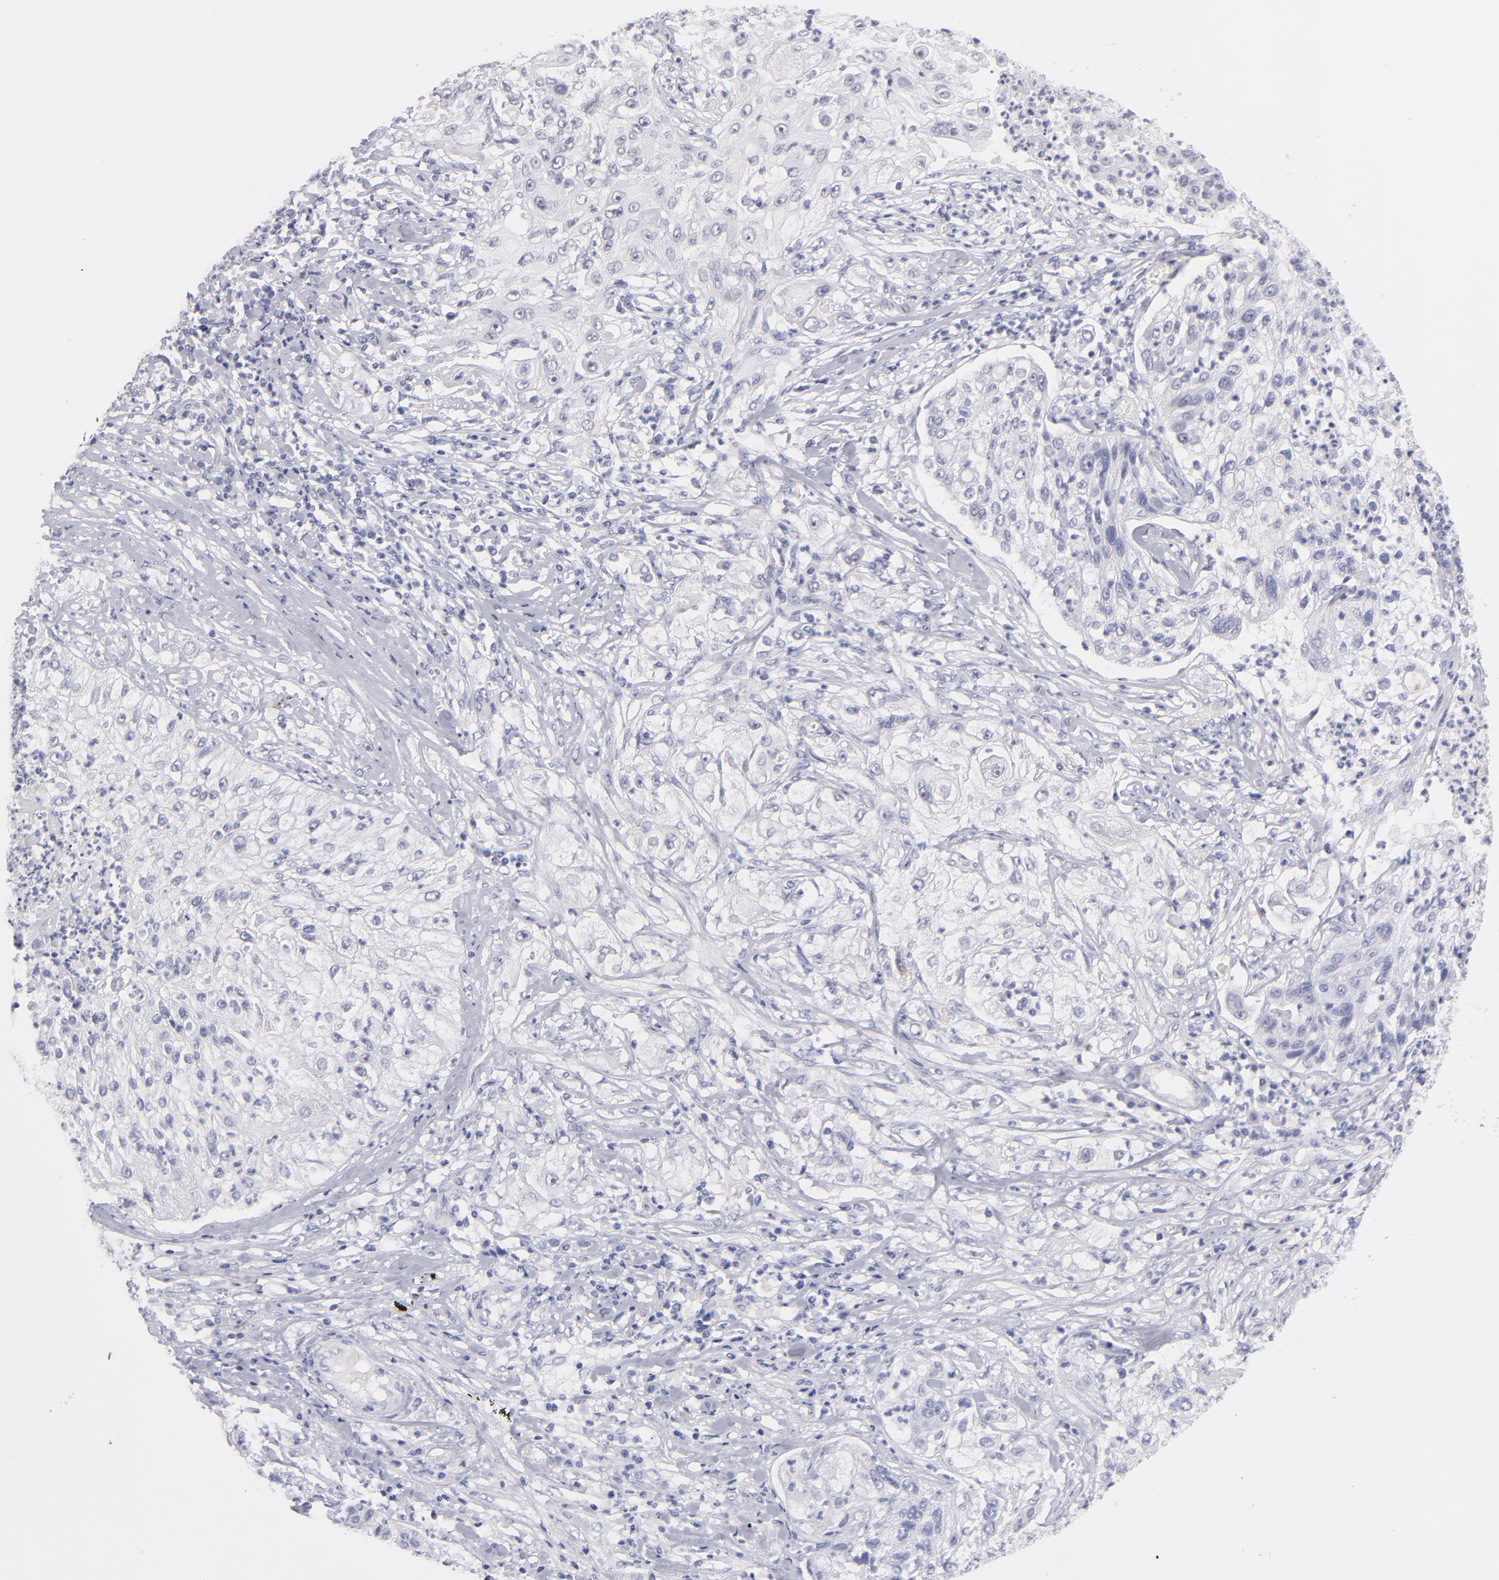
{"staining": {"intensity": "weak", "quantity": "<25%", "location": "nuclear"}, "tissue": "lung cancer", "cell_type": "Tumor cells", "image_type": "cancer", "snomed": [{"axis": "morphology", "description": "Inflammation, NOS"}, {"axis": "morphology", "description": "Squamous cell carcinoma, NOS"}, {"axis": "topography", "description": "Lymph node"}, {"axis": "topography", "description": "Soft tissue"}, {"axis": "topography", "description": "Lung"}], "caption": "Immunohistochemical staining of squamous cell carcinoma (lung) demonstrates no significant expression in tumor cells.", "gene": "TEX11", "patient": {"sex": "male", "age": 66}}